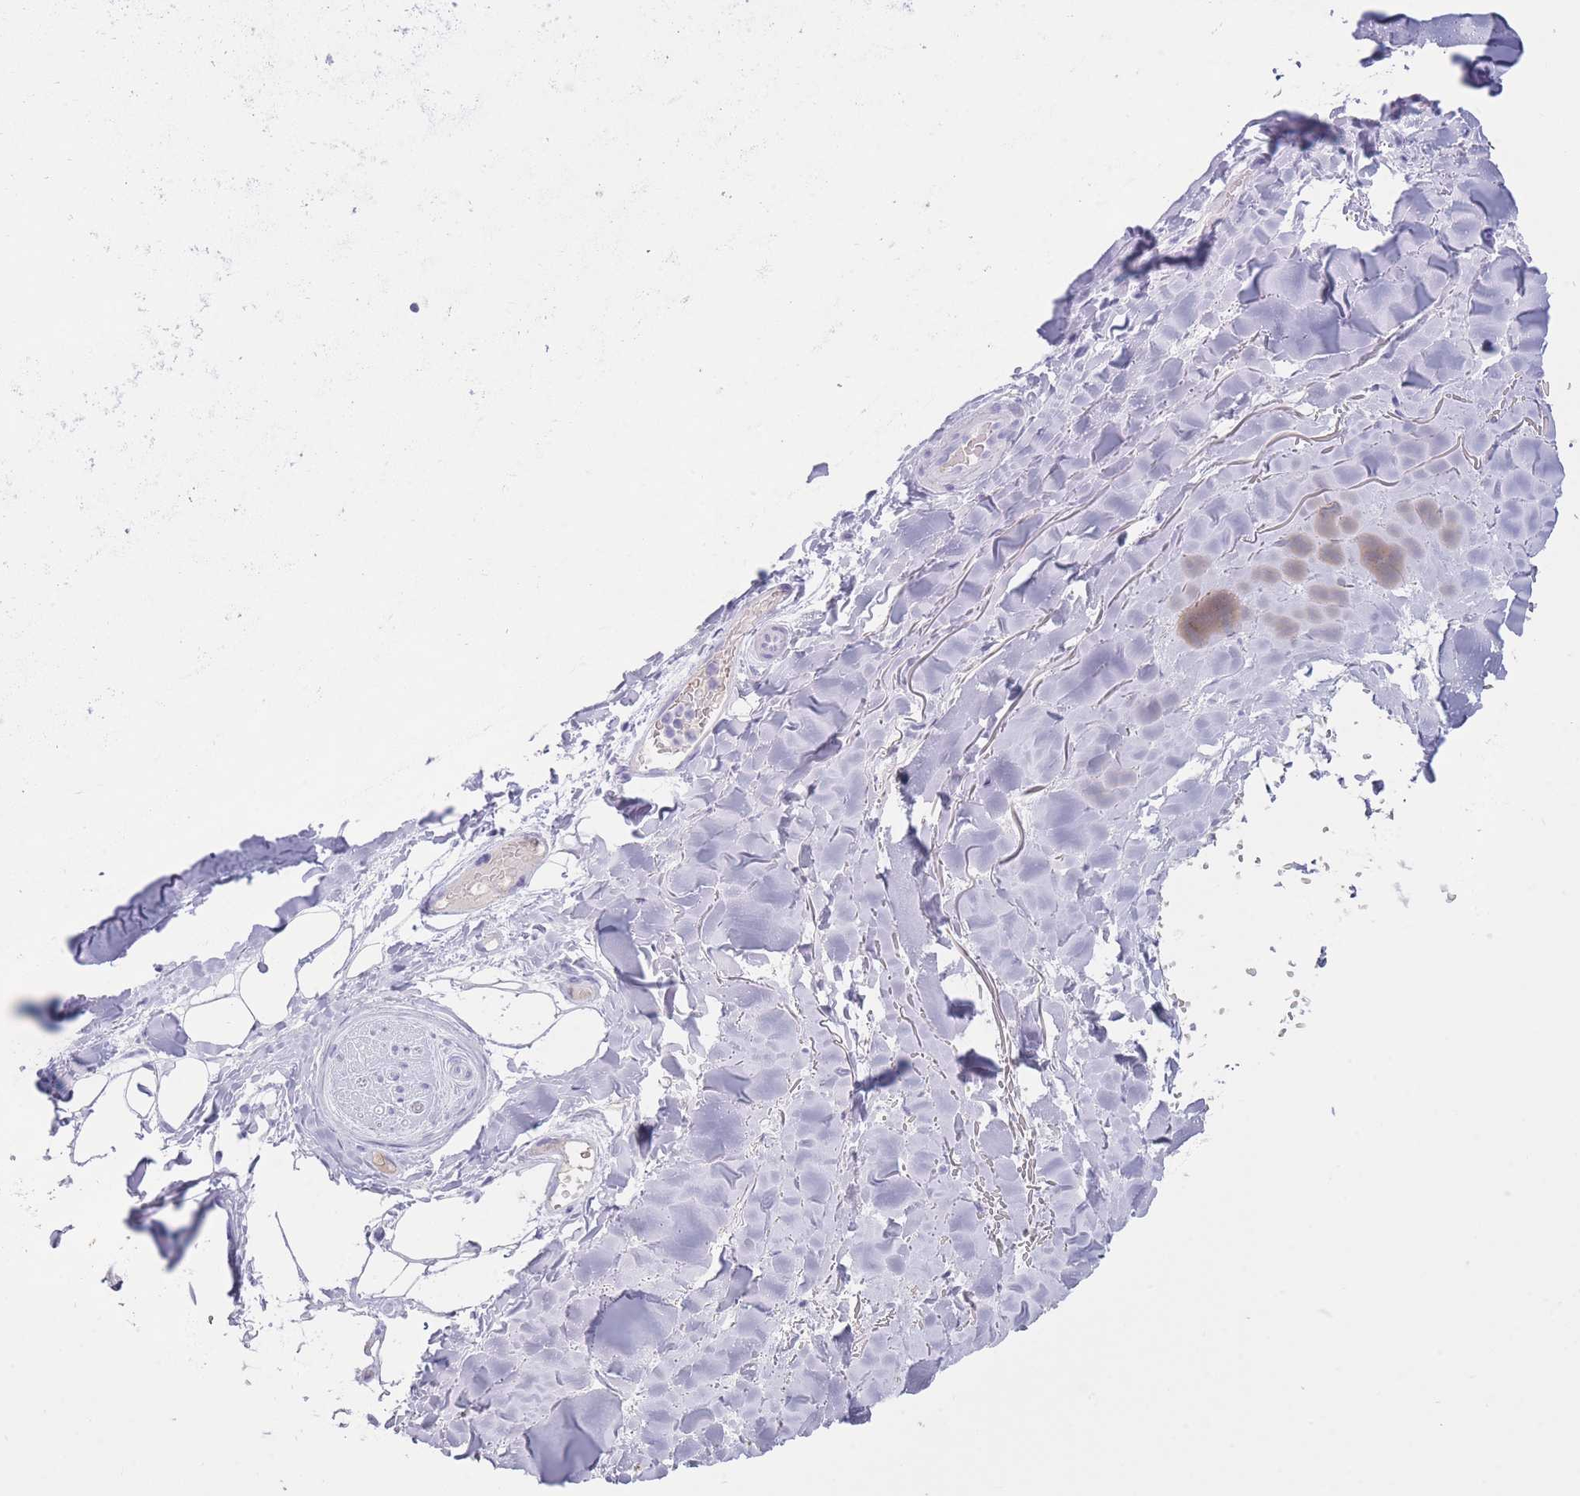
{"staining": {"intensity": "negative", "quantity": "none", "location": "none"}, "tissue": "adipose tissue", "cell_type": "Adipocytes", "image_type": "normal", "snomed": [{"axis": "morphology", "description": "Normal tissue, NOS"}, {"axis": "topography", "description": "Cartilage tissue"}], "caption": "The histopathology image exhibits no staining of adipocytes in benign adipose tissue.", "gene": "AP3S1", "patient": {"sex": "male", "age": 80}}